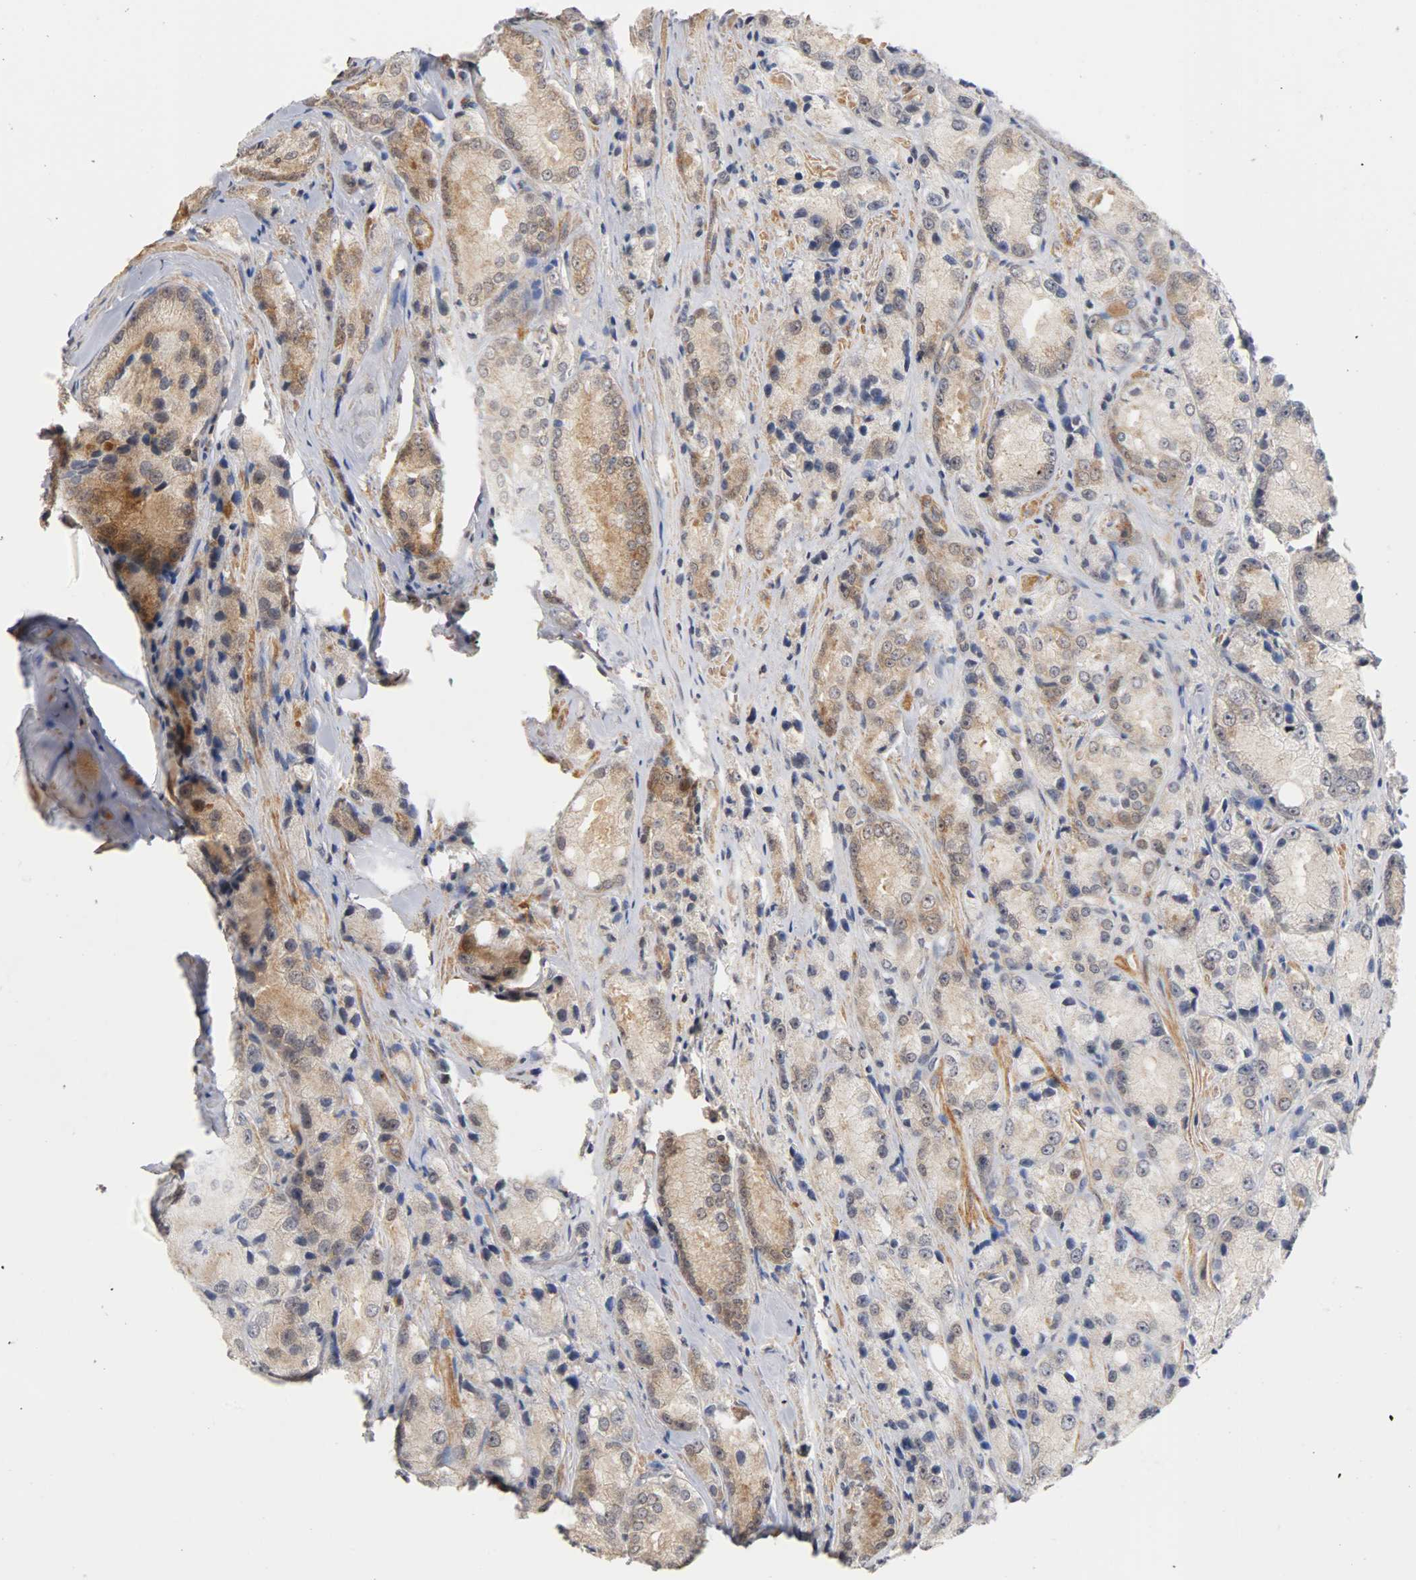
{"staining": {"intensity": "moderate", "quantity": "<25%", "location": "cytoplasmic/membranous,nuclear"}, "tissue": "prostate cancer", "cell_type": "Tumor cells", "image_type": "cancer", "snomed": [{"axis": "morphology", "description": "Adenocarcinoma, Low grade"}, {"axis": "topography", "description": "Prostate"}], "caption": "Immunohistochemistry (IHC) micrograph of neoplastic tissue: prostate cancer (low-grade adenocarcinoma) stained using IHC displays low levels of moderate protein expression localized specifically in the cytoplasmic/membranous and nuclear of tumor cells, appearing as a cytoplasmic/membranous and nuclear brown color.", "gene": "UBE2M", "patient": {"sex": "male", "age": 64}}